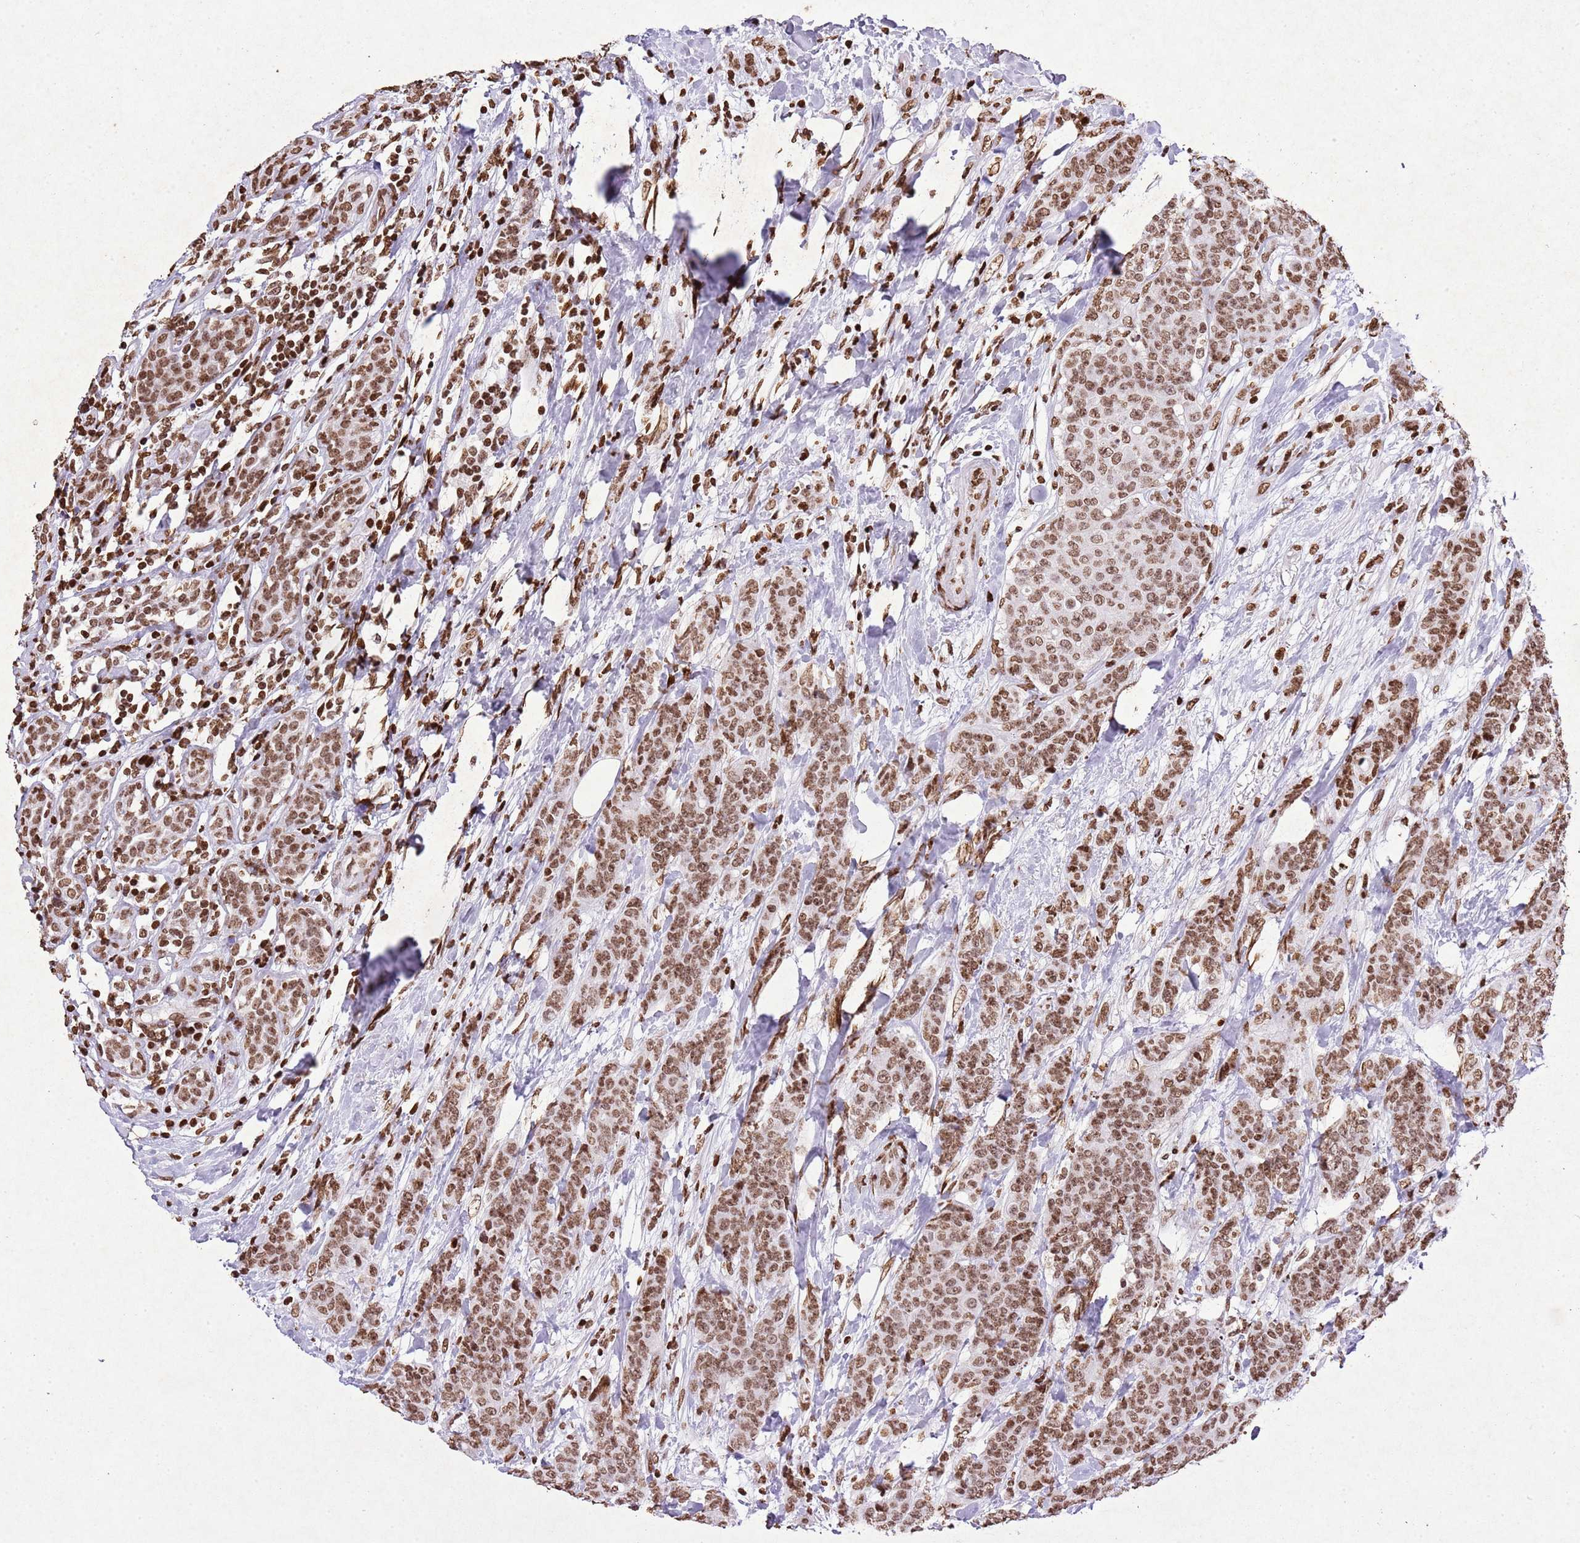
{"staining": {"intensity": "moderate", "quantity": ">75%", "location": "nuclear"}, "tissue": "breast cancer", "cell_type": "Tumor cells", "image_type": "cancer", "snomed": [{"axis": "morphology", "description": "Duct carcinoma"}, {"axis": "topography", "description": "Breast"}], "caption": "This histopathology image demonstrates breast cancer stained with immunohistochemistry to label a protein in brown. The nuclear of tumor cells show moderate positivity for the protein. Nuclei are counter-stained blue.", "gene": "BMAL1", "patient": {"sex": "female", "age": 40}}